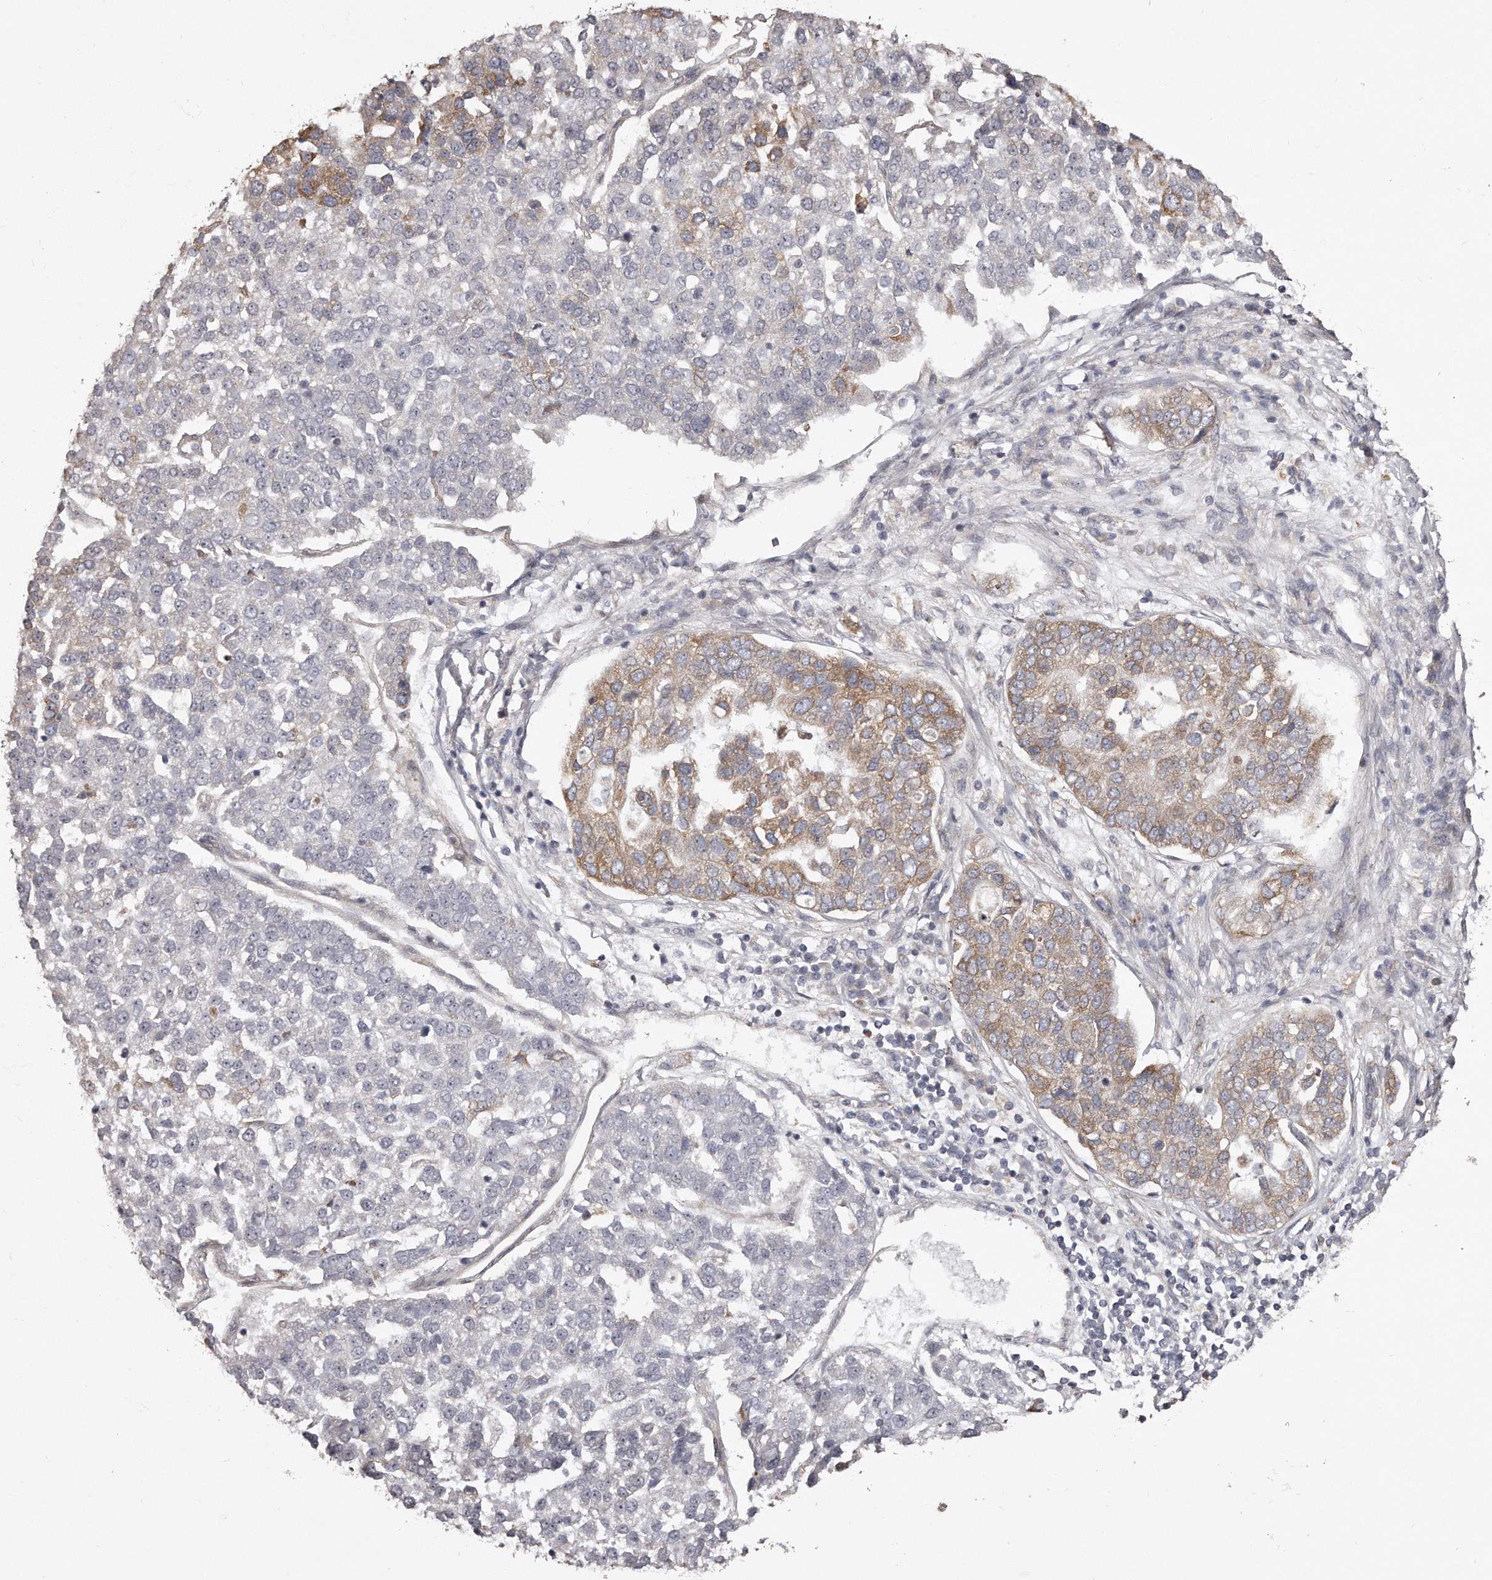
{"staining": {"intensity": "moderate", "quantity": "<25%", "location": "cytoplasmic/membranous"}, "tissue": "pancreatic cancer", "cell_type": "Tumor cells", "image_type": "cancer", "snomed": [{"axis": "morphology", "description": "Adenocarcinoma, NOS"}, {"axis": "topography", "description": "Pancreas"}], "caption": "Tumor cells reveal low levels of moderate cytoplasmic/membranous staining in approximately <25% of cells in human pancreatic adenocarcinoma.", "gene": "TRAPPC14", "patient": {"sex": "female", "age": 61}}